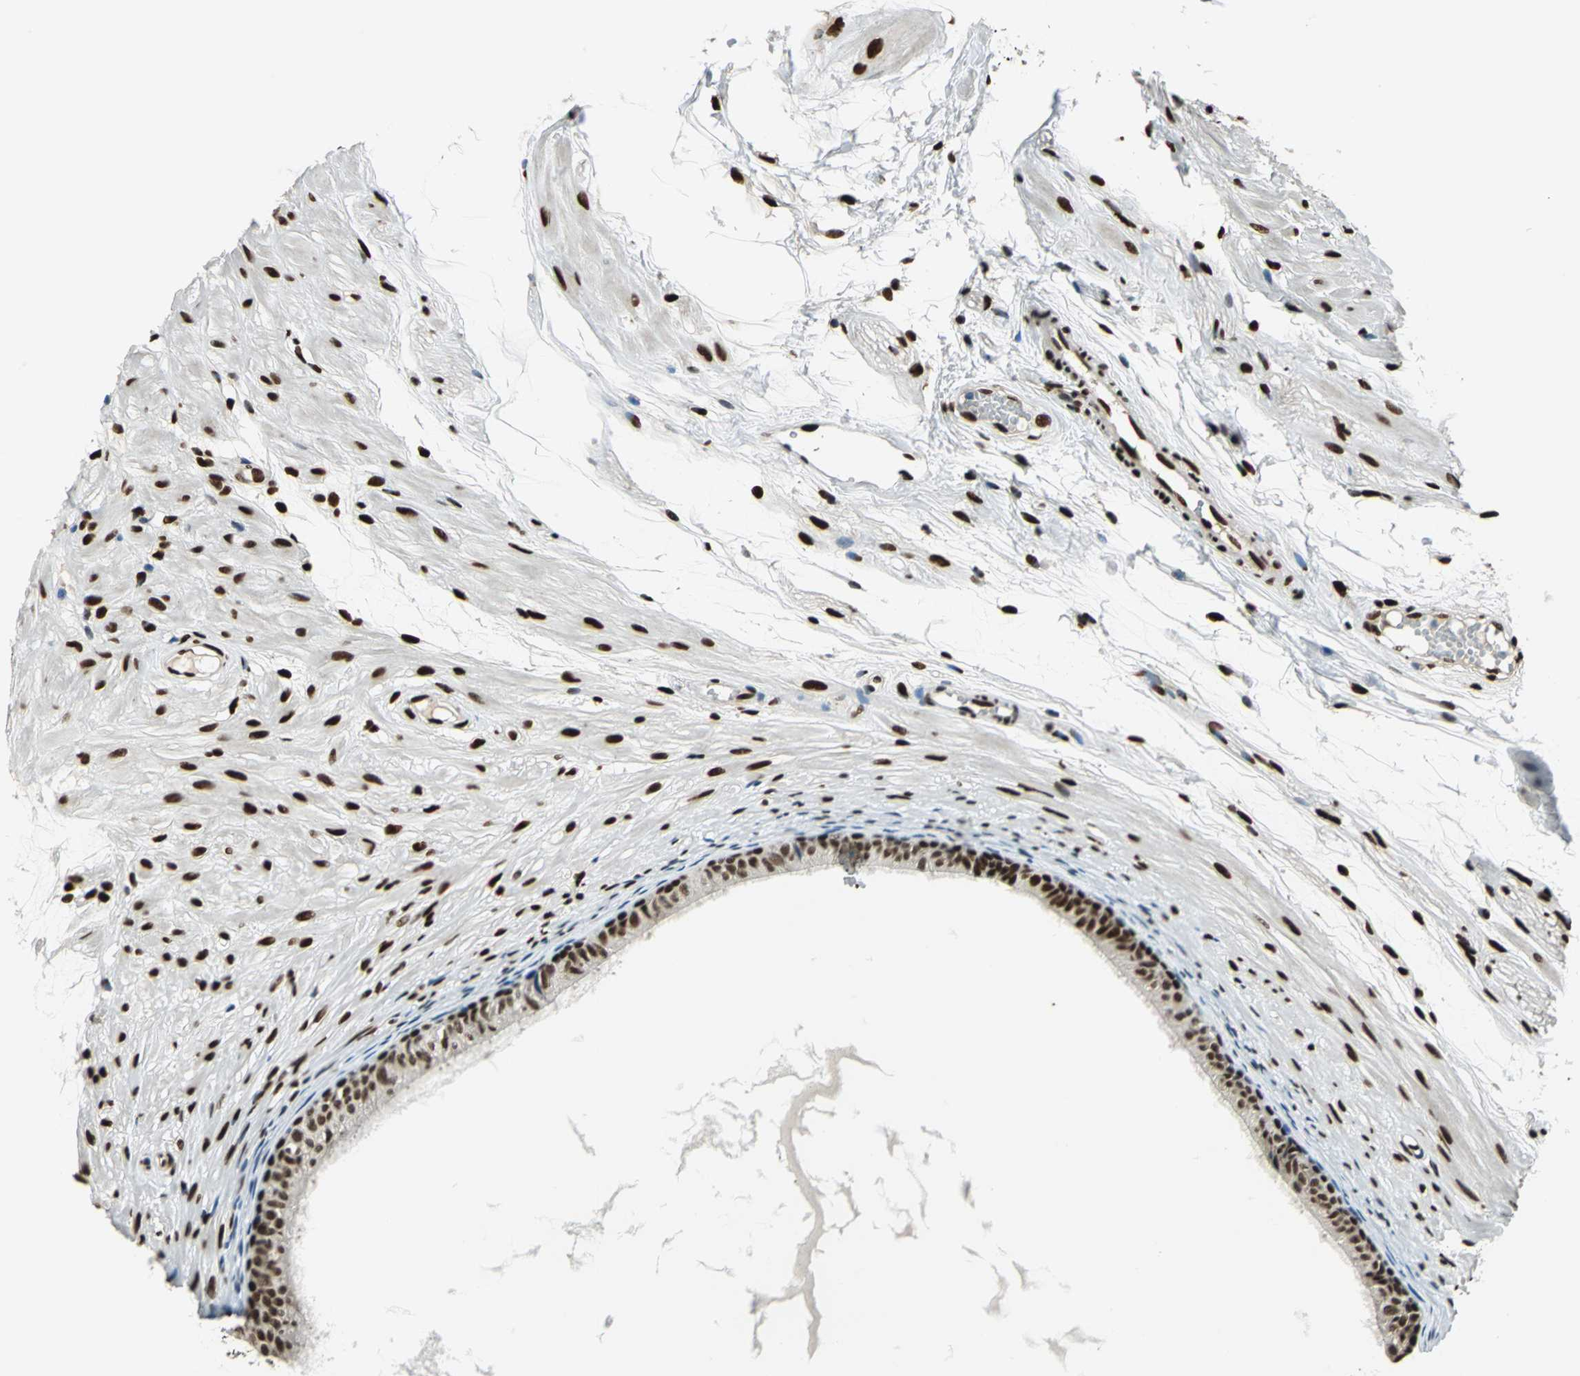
{"staining": {"intensity": "strong", "quantity": ">75%", "location": "cytoplasmic/membranous,nuclear"}, "tissue": "epididymis", "cell_type": "Glandular cells", "image_type": "normal", "snomed": [{"axis": "morphology", "description": "Normal tissue, NOS"}, {"axis": "morphology", "description": "Atrophy, NOS"}, {"axis": "topography", "description": "Testis"}, {"axis": "topography", "description": "Epididymis"}], "caption": "Glandular cells reveal high levels of strong cytoplasmic/membranous,nuclear expression in approximately >75% of cells in unremarkable epididymis.", "gene": "NFIA", "patient": {"sex": "male", "age": 18}}